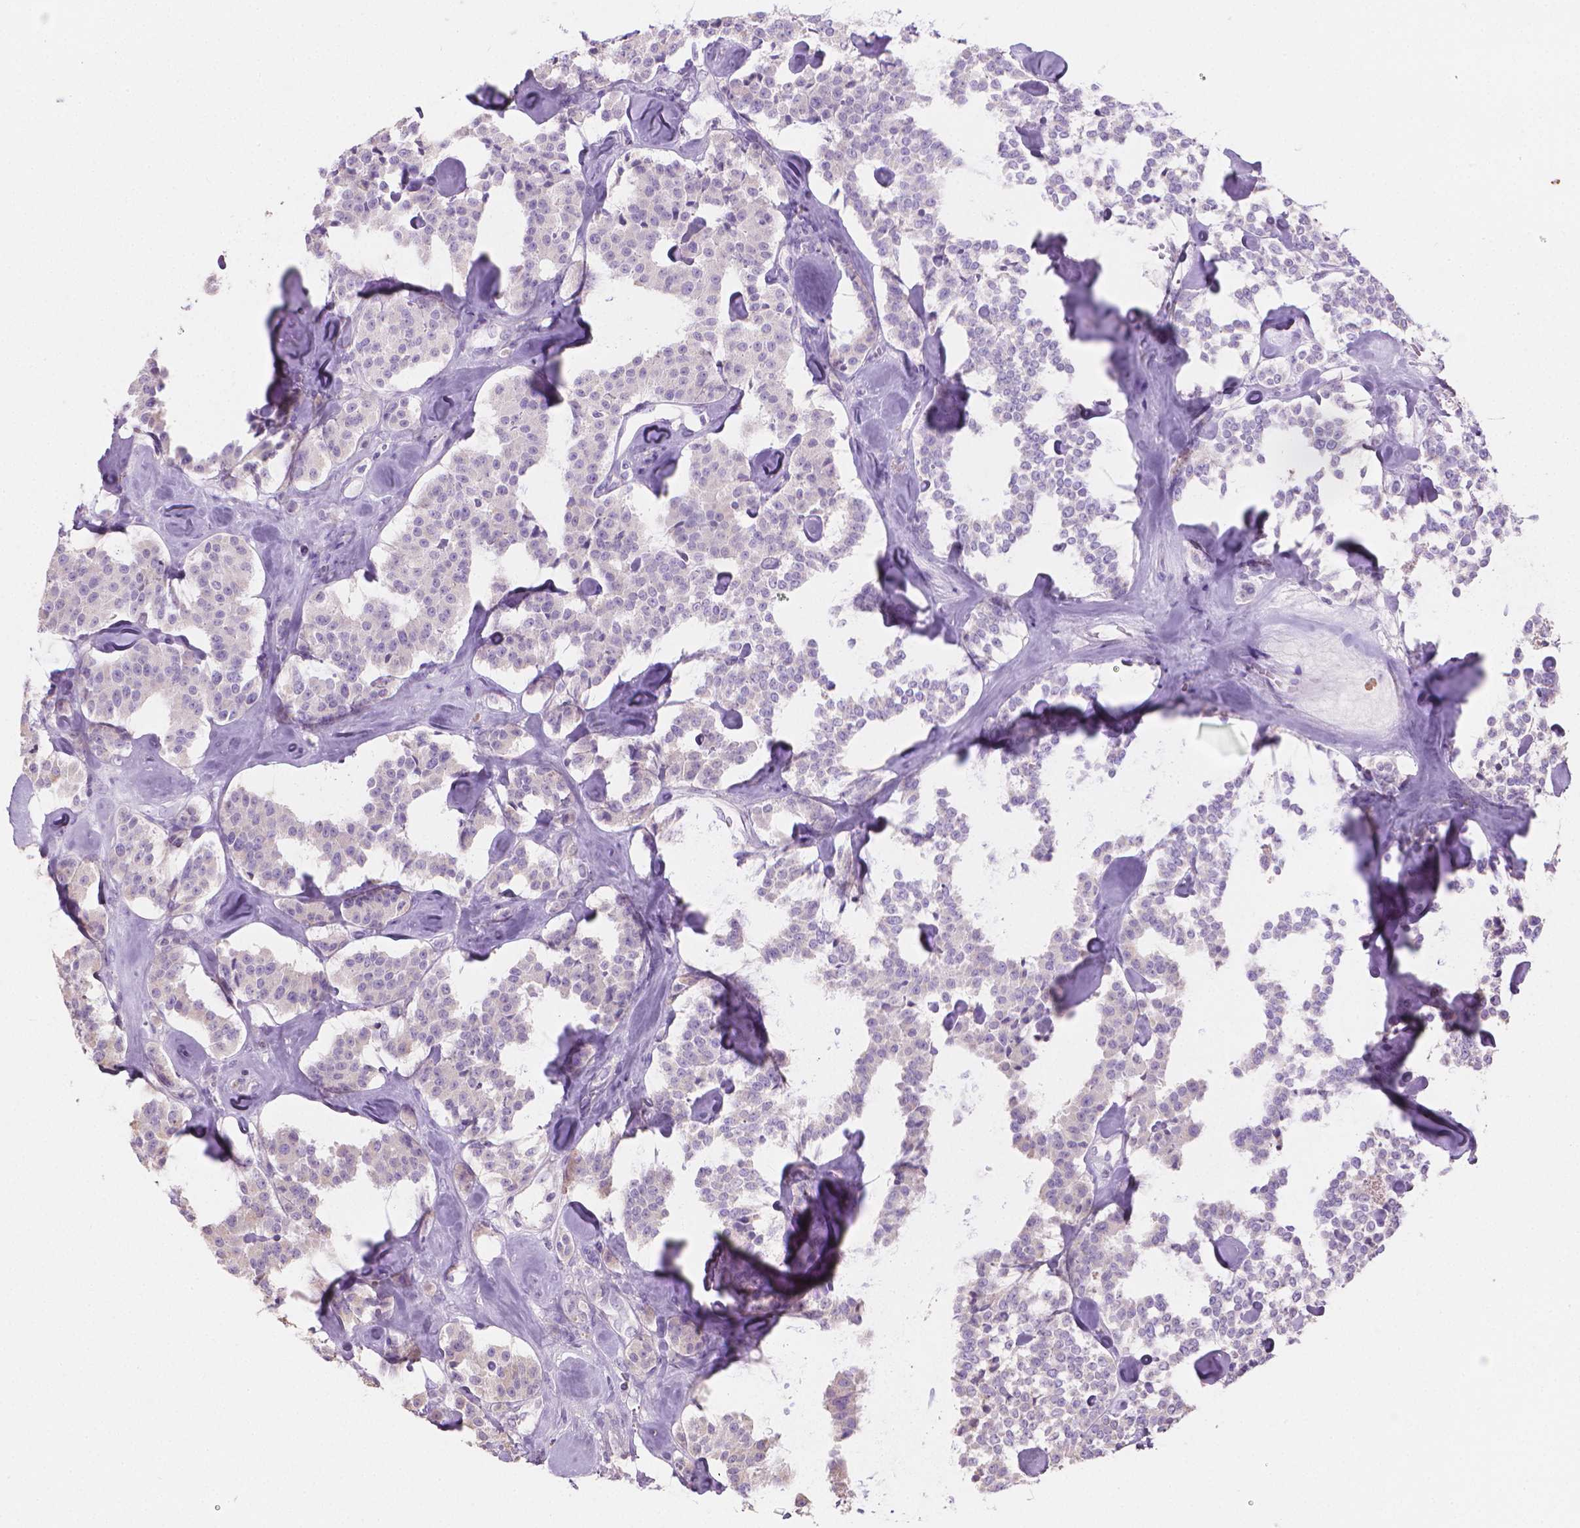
{"staining": {"intensity": "negative", "quantity": "none", "location": "none"}, "tissue": "carcinoid", "cell_type": "Tumor cells", "image_type": "cancer", "snomed": [{"axis": "morphology", "description": "Carcinoid, malignant, NOS"}, {"axis": "topography", "description": "Pancreas"}], "caption": "Immunohistochemical staining of carcinoid displays no significant expression in tumor cells.", "gene": "CABCOCO1", "patient": {"sex": "male", "age": 41}}